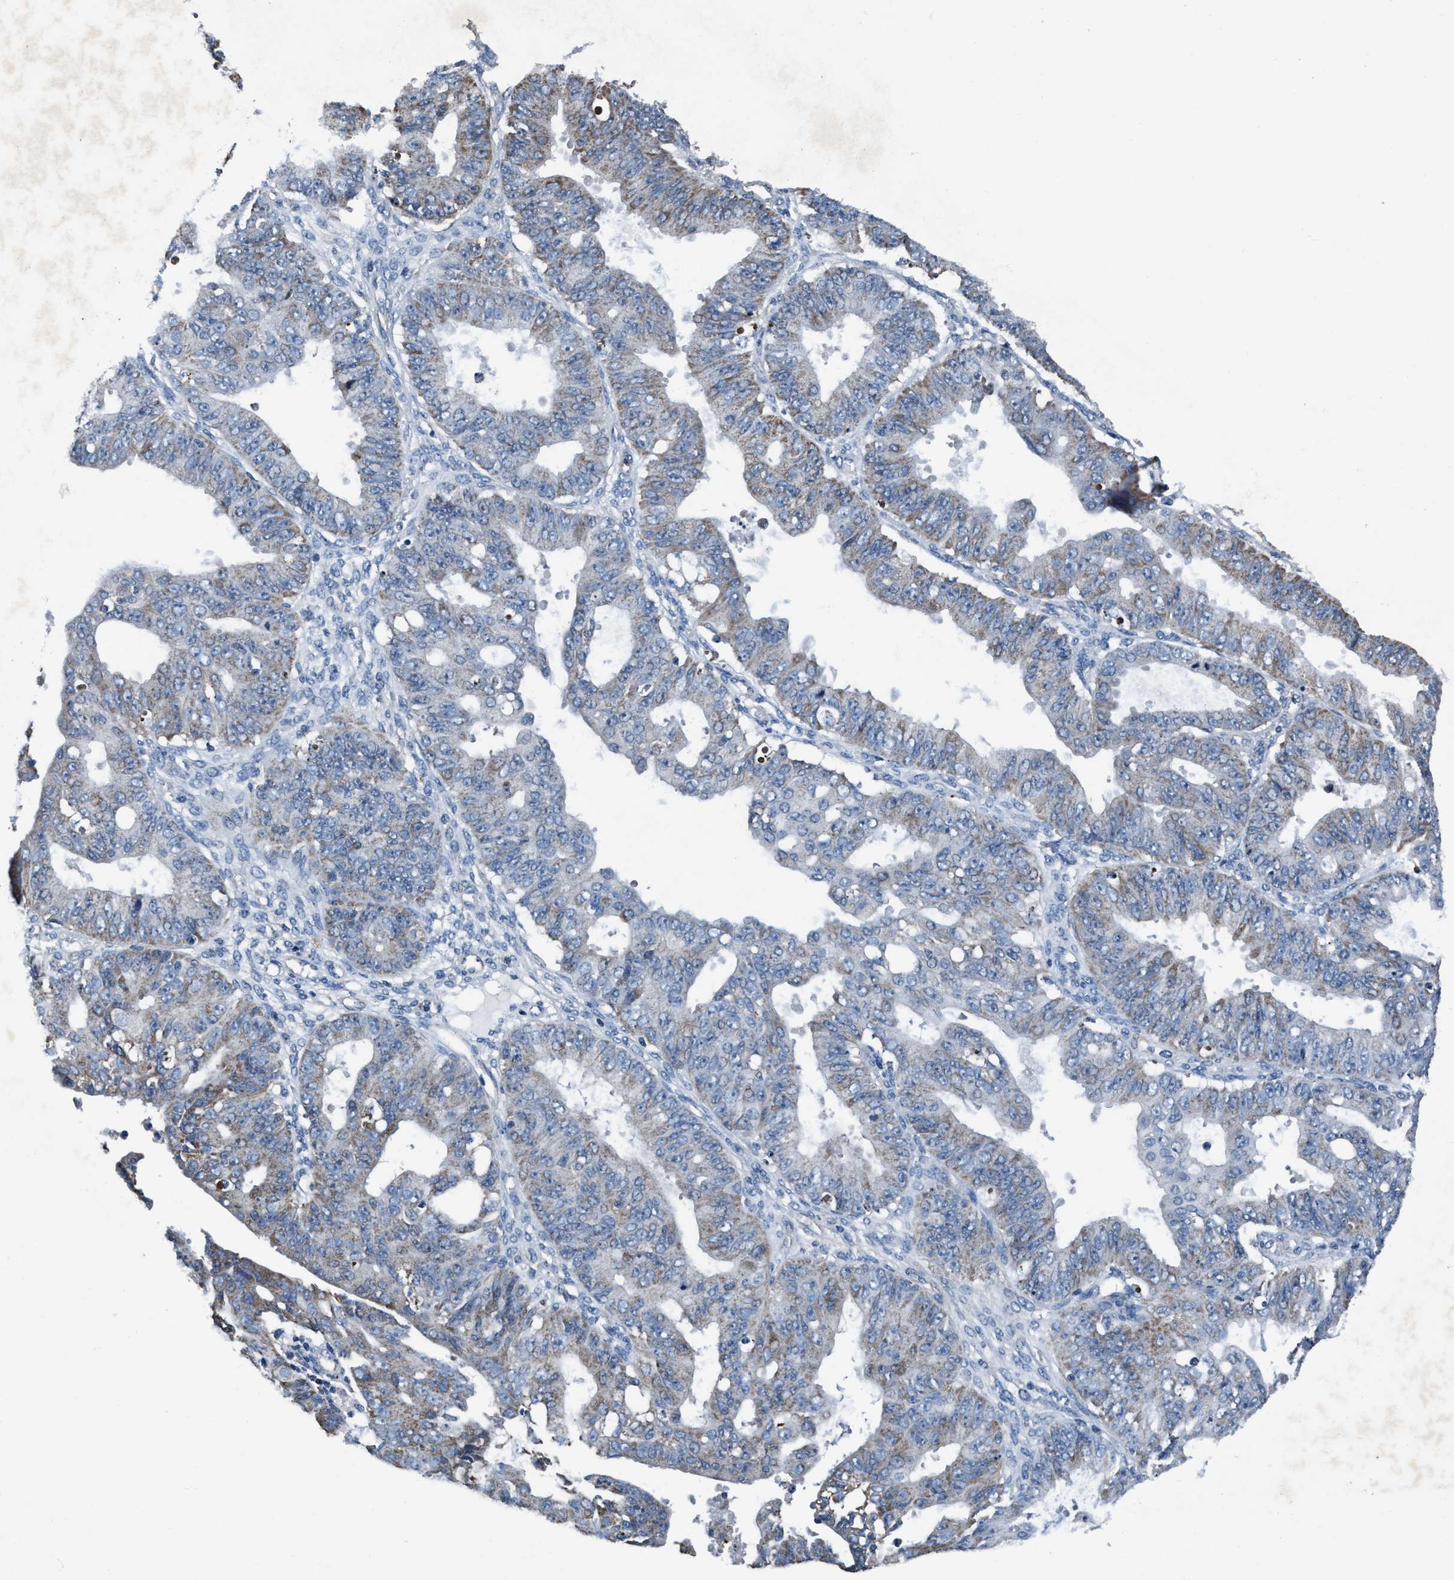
{"staining": {"intensity": "weak", "quantity": "25%-75%", "location": "cytoplasmic/membranous"}, "tissue": "ovarian cancer", "cell_type": "Tumor cells", "image_type": "cancer", "snomed": [{"axis": "morphology", "description": "Carcinoma, endometroid"}, {"axis": "topography", "description": "Ovary"}], "caption": "An immunohistochemistry photomicrograph of neoplastic tissue is shown. Protein staining in brown highlights weak cytoplasmic/membranous positivity in endometroid carcinoma (ovarian) within tumor cells.", "gene": "ANKFN1", "patient": {"sex": "female", "age": 42}}